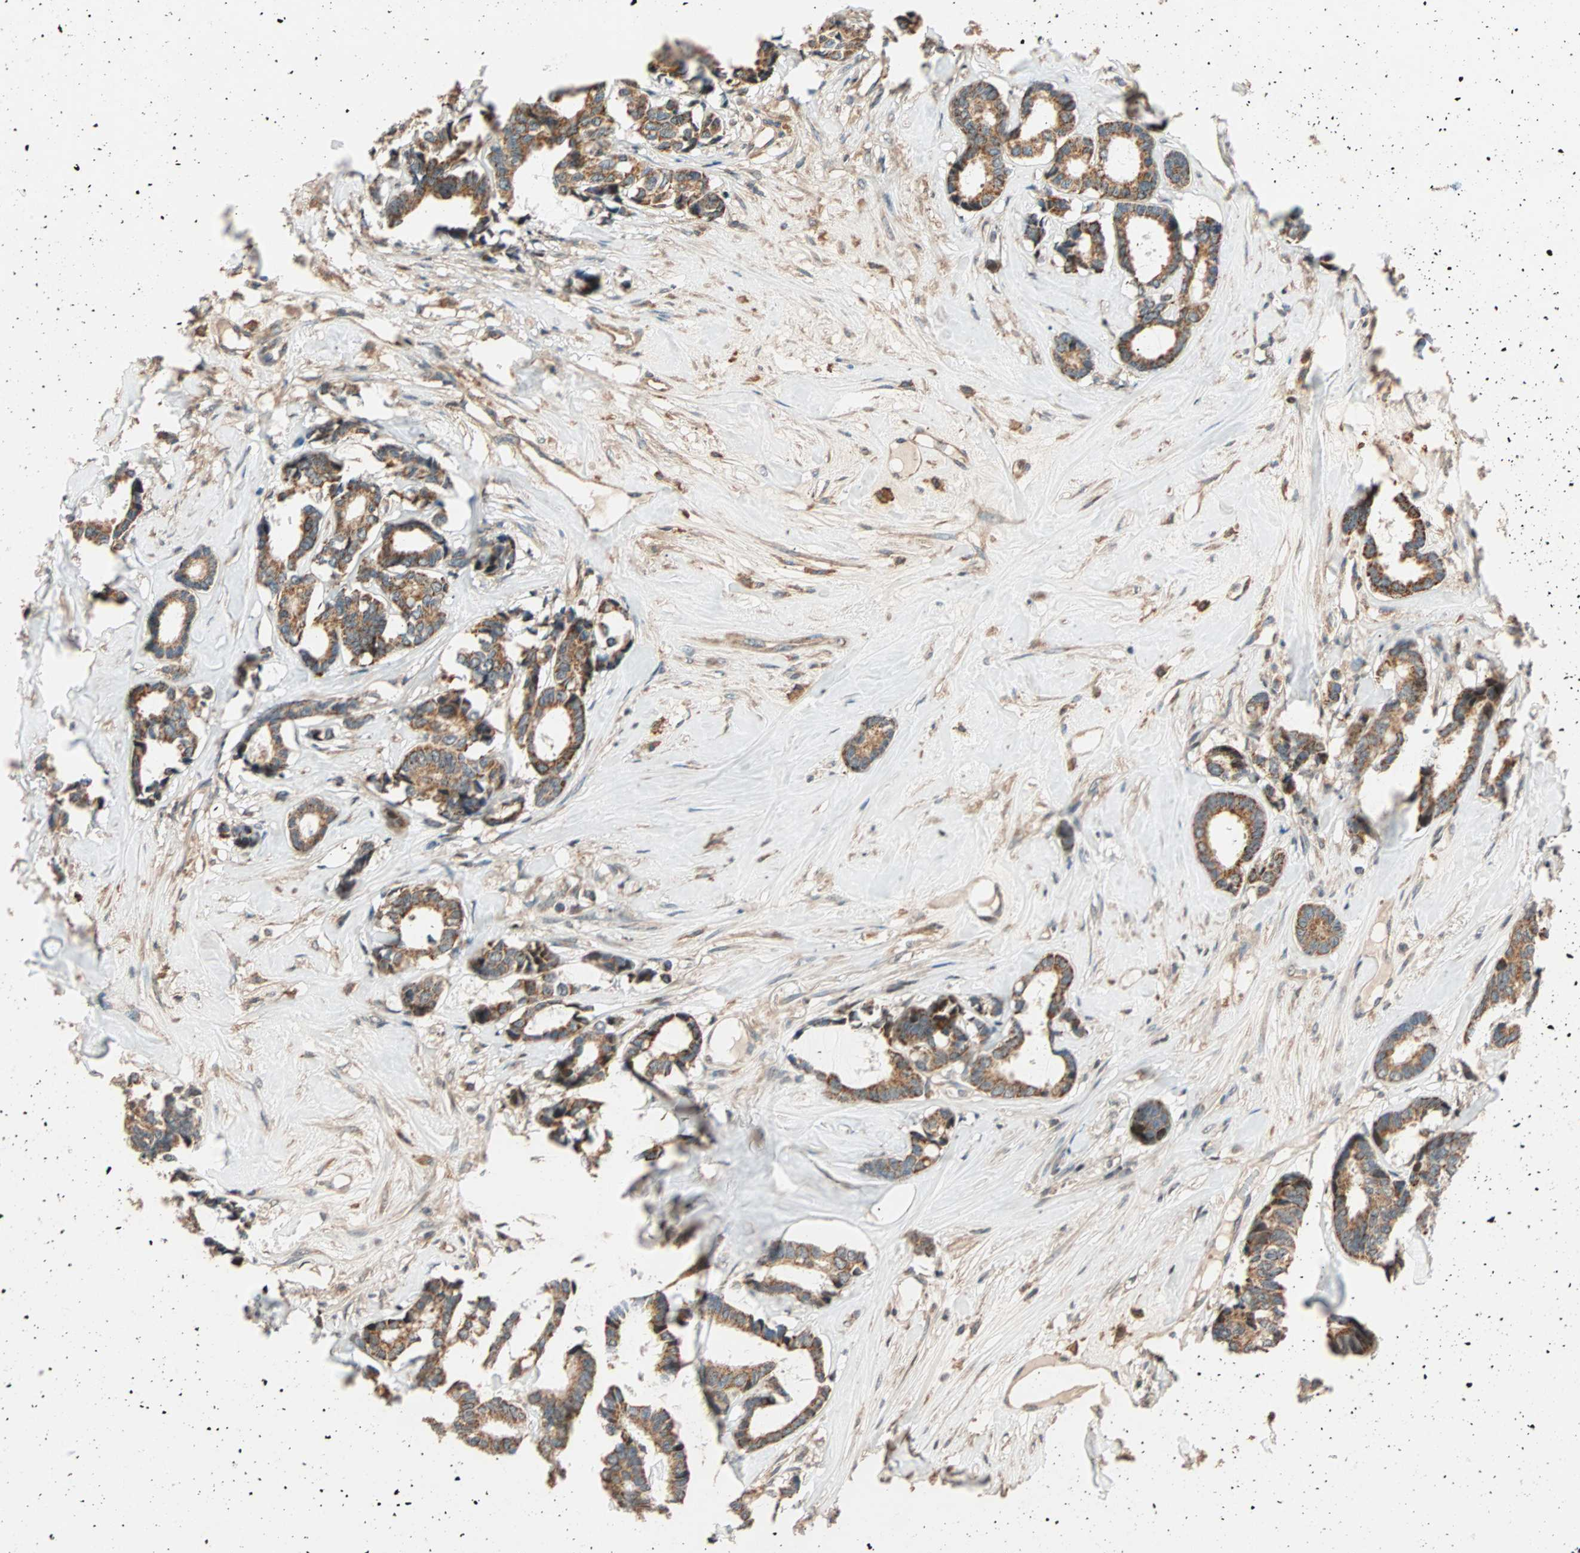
{"staining": {"intensity": "moderate", "quantity": ">75%", "location": "cytoplasmic/membranous"}, "tissue": "breast cancer", "cell_type": "Tumor cells", "image_type": "cancer", "snomed": [{"axis": "morphology", "description": "Duct carcinoma"}, {"axis": "topography", "description": "Breast"}], "caption": "Tumor cells reveal moderate cytoplasmic/membranous expression in about >75% of cells in breast intraductal carcinoma.", "gene": "HECW1", "patient": {"sex": "female", "age": 87}}